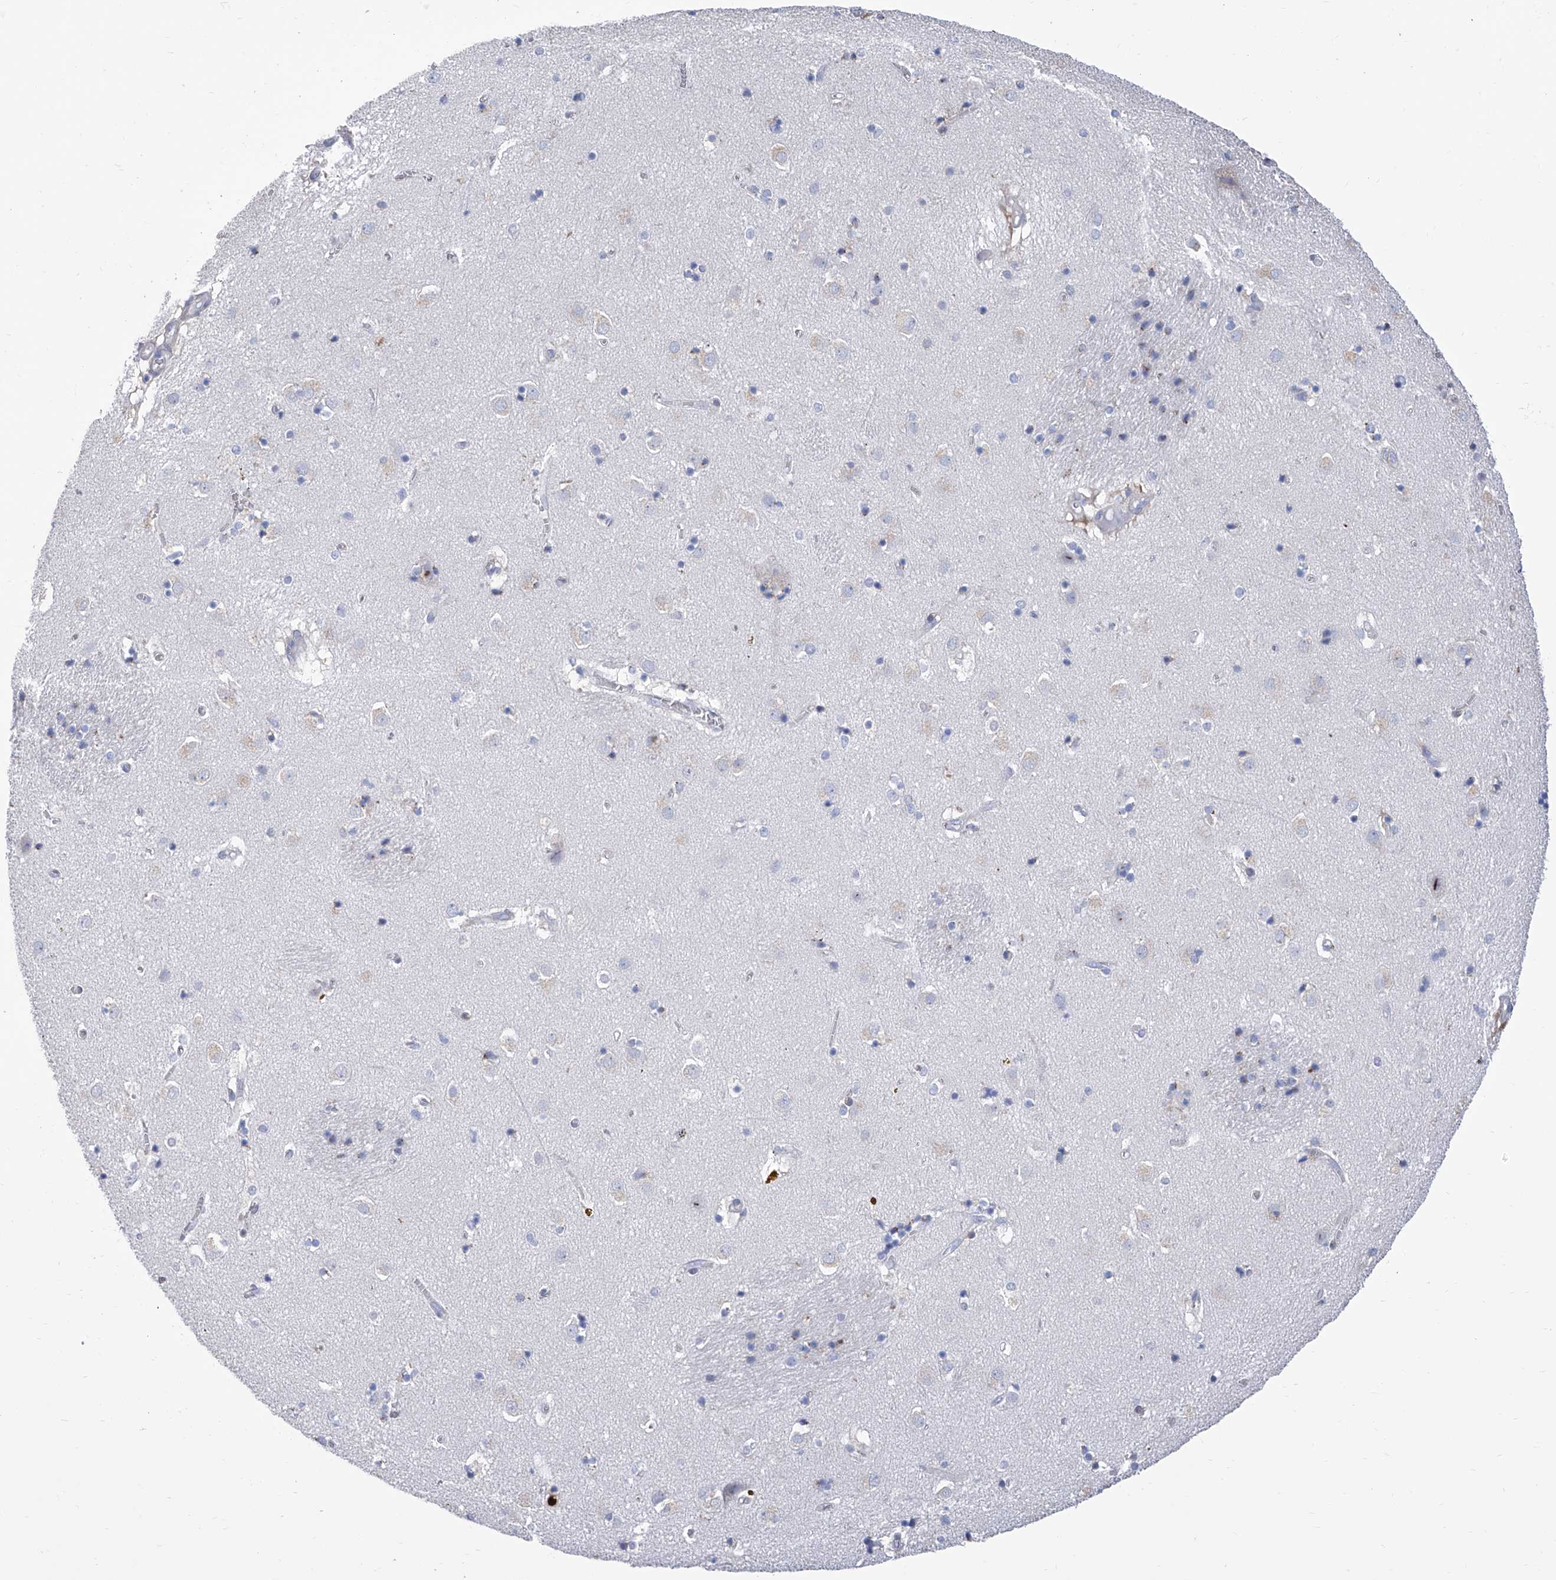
{"staining": {"intensity": "negative", "quantity": "none", "location": "none"}, "tissue": "caudate", "cell_type": "Glial cells", "image_type": "normal", "snomed": [{"axis": "morphology", "description": "Normal tissue, NOS"}, {"axis": "topography", "description": "Lateral ventricle wall"}], "caption": "A high-resolution image shows immunohistochemistry staining of normal caudate, which reveals no significant positivity in glial cells.", "gene": "SMS", "patient": {"sex": "male", "age": 70}}